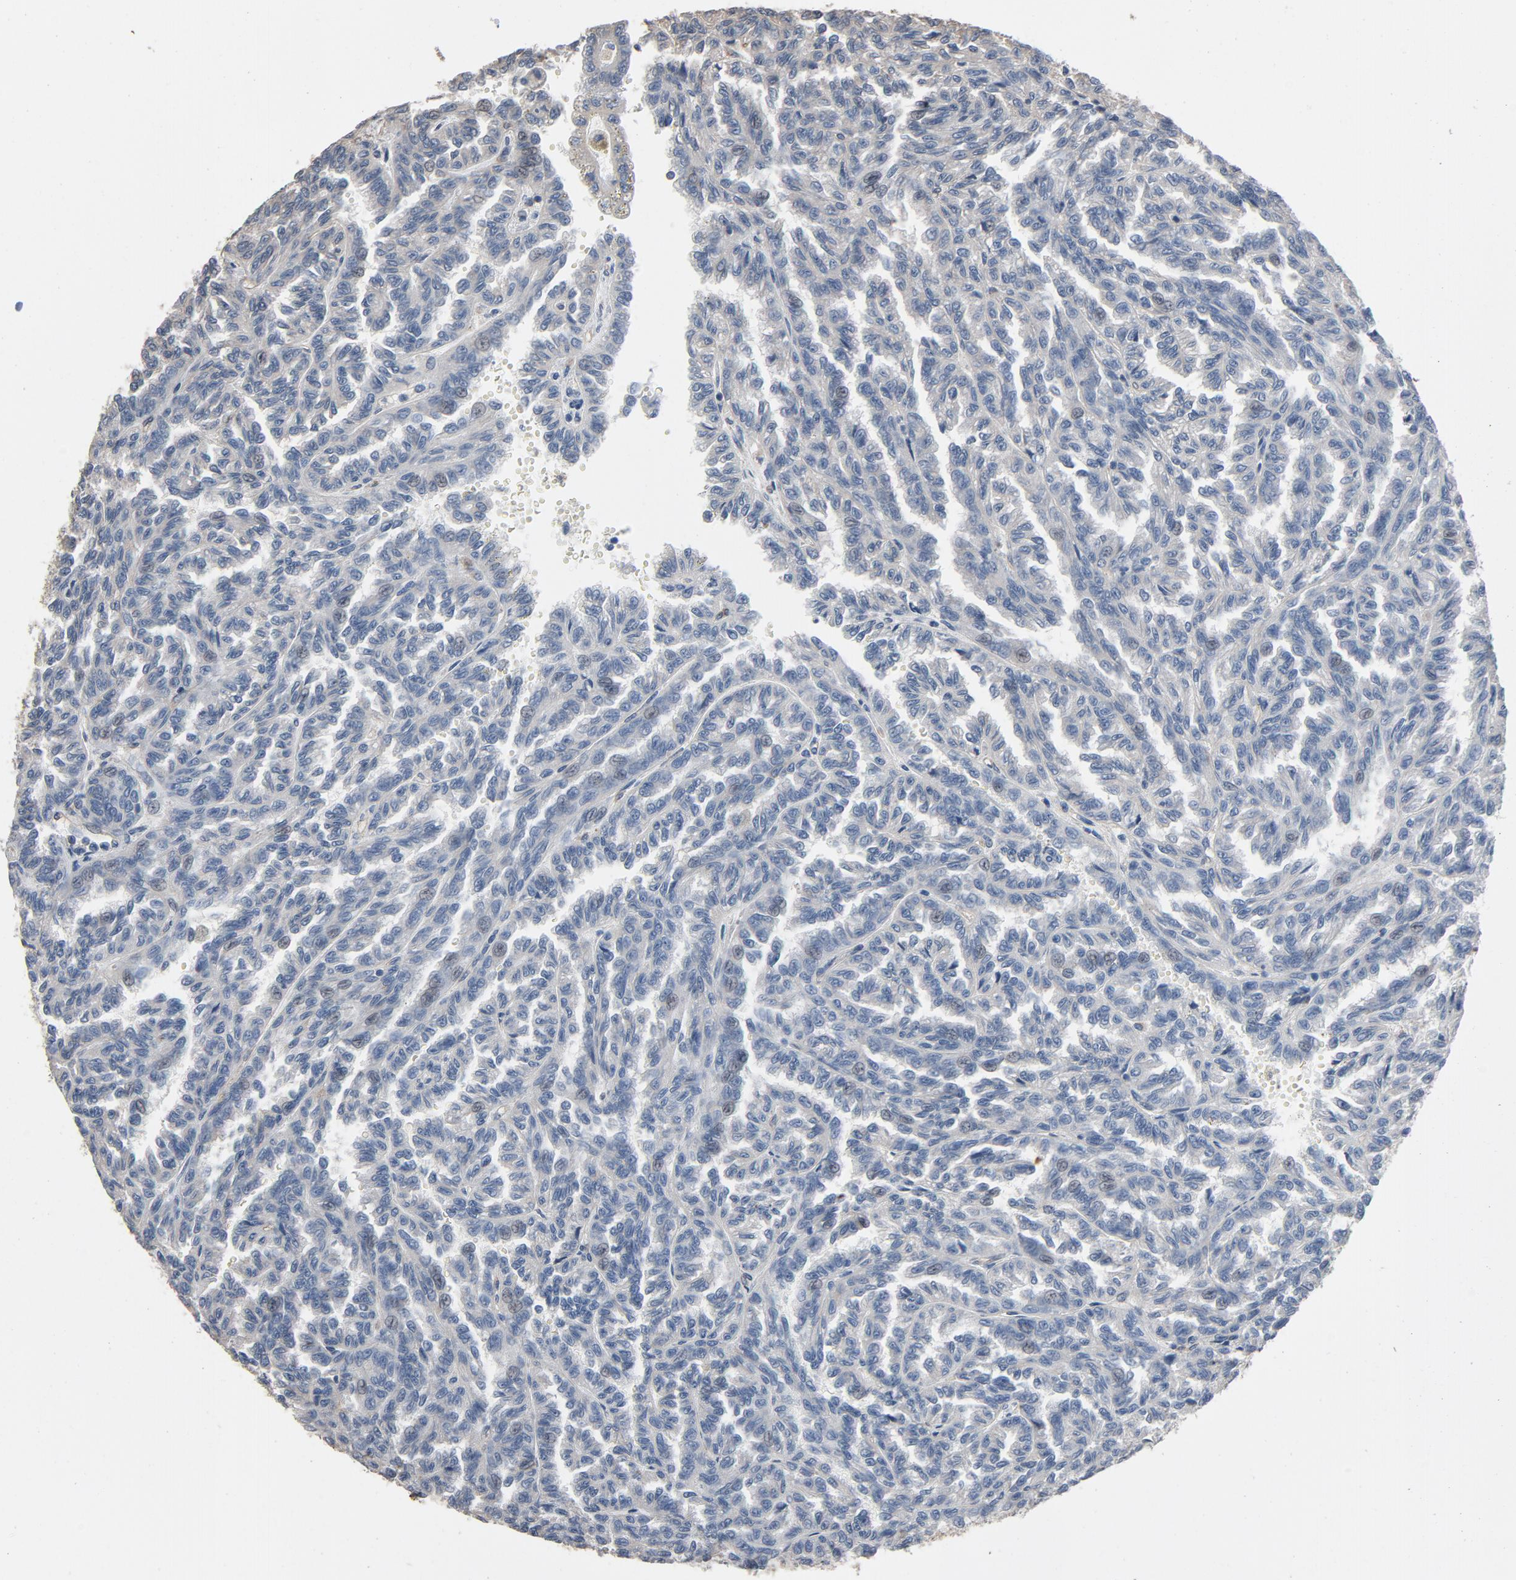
{"staining": {"intensity": "negative", "quantity": "none", "location": "none"}, "tissue": "renal cancer", "cell_type": "Tumor cells", "image_type": "cancer", "snomed": [{"axis": "morphology", "description": "Inflammation, NOS"}, {"axis": "morphology", "description": "Adenocarcinoma, NOS"}, {"axis": "topography", "description": "Kidney"}], "caption": "Photomicrograph shows no protein staining in tumor cells of renal adenocarcinoma tissue.", "gene": "SOX6", "patient": {"sex": "male", "age": 68}}